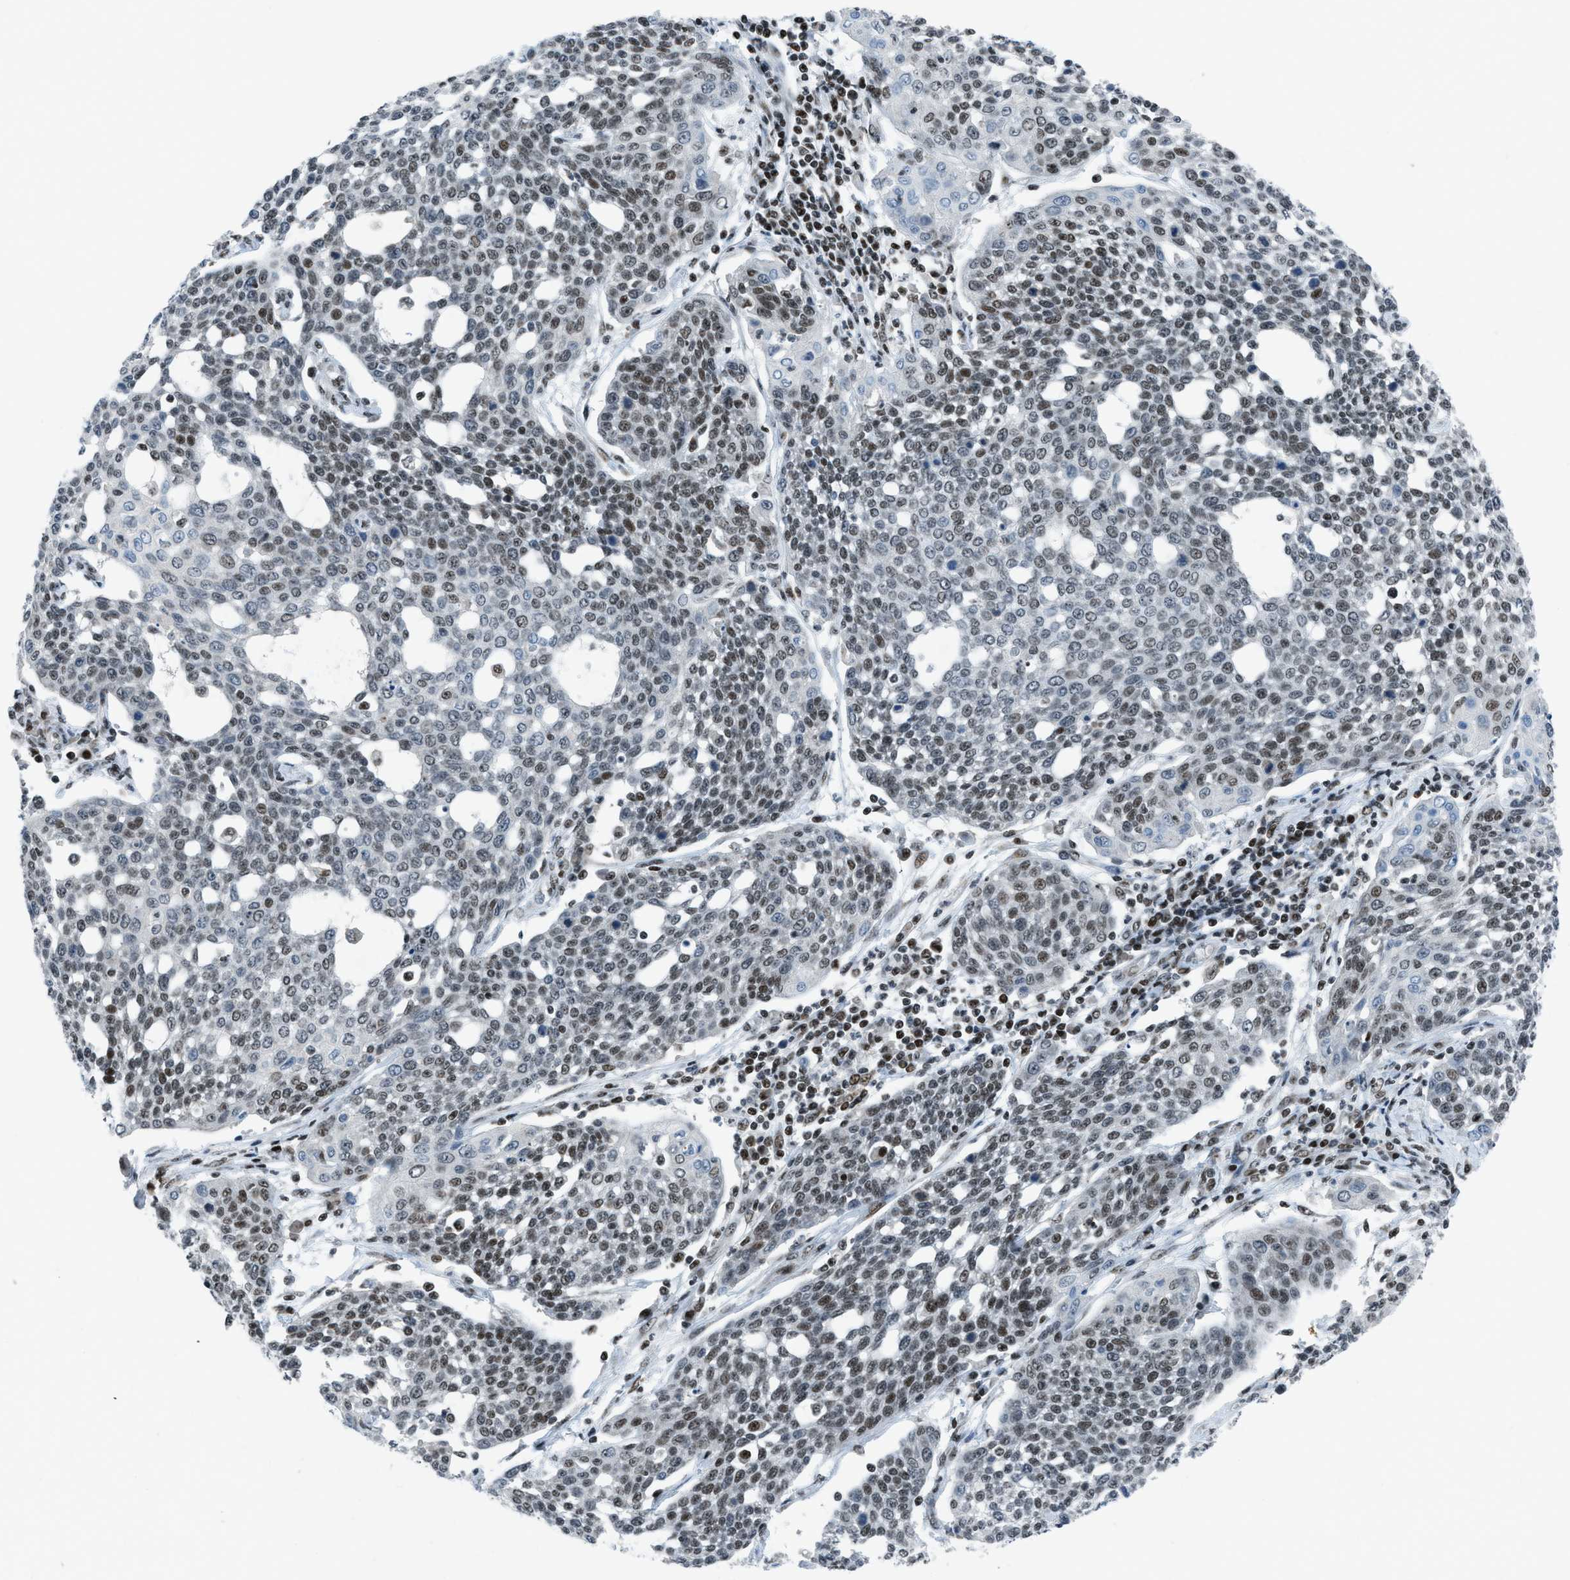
{"staining": {"intensity": "moderate", "quantity": "25%-75%", "location": "nuclear"}, "tissue": "cervical cancer", "cell_type": "Tumor cells", "image_type": "cancer", "snomed": [{"axis": "morphology", "description": "Squamous cell carcinoma, NOS"}, {"axis": "topography", "description": "Cervix"}], "caption": "Immunohistochemical staining of human cervical cancer demonstrates moderate nuclear protein positivity in about 25%-75% of tumor cells. (brown staining indicates protein expression, while blue staining denotes nuclei).", "gene": "RAD51B", "patient": {"sex": "female", "age": 34}}